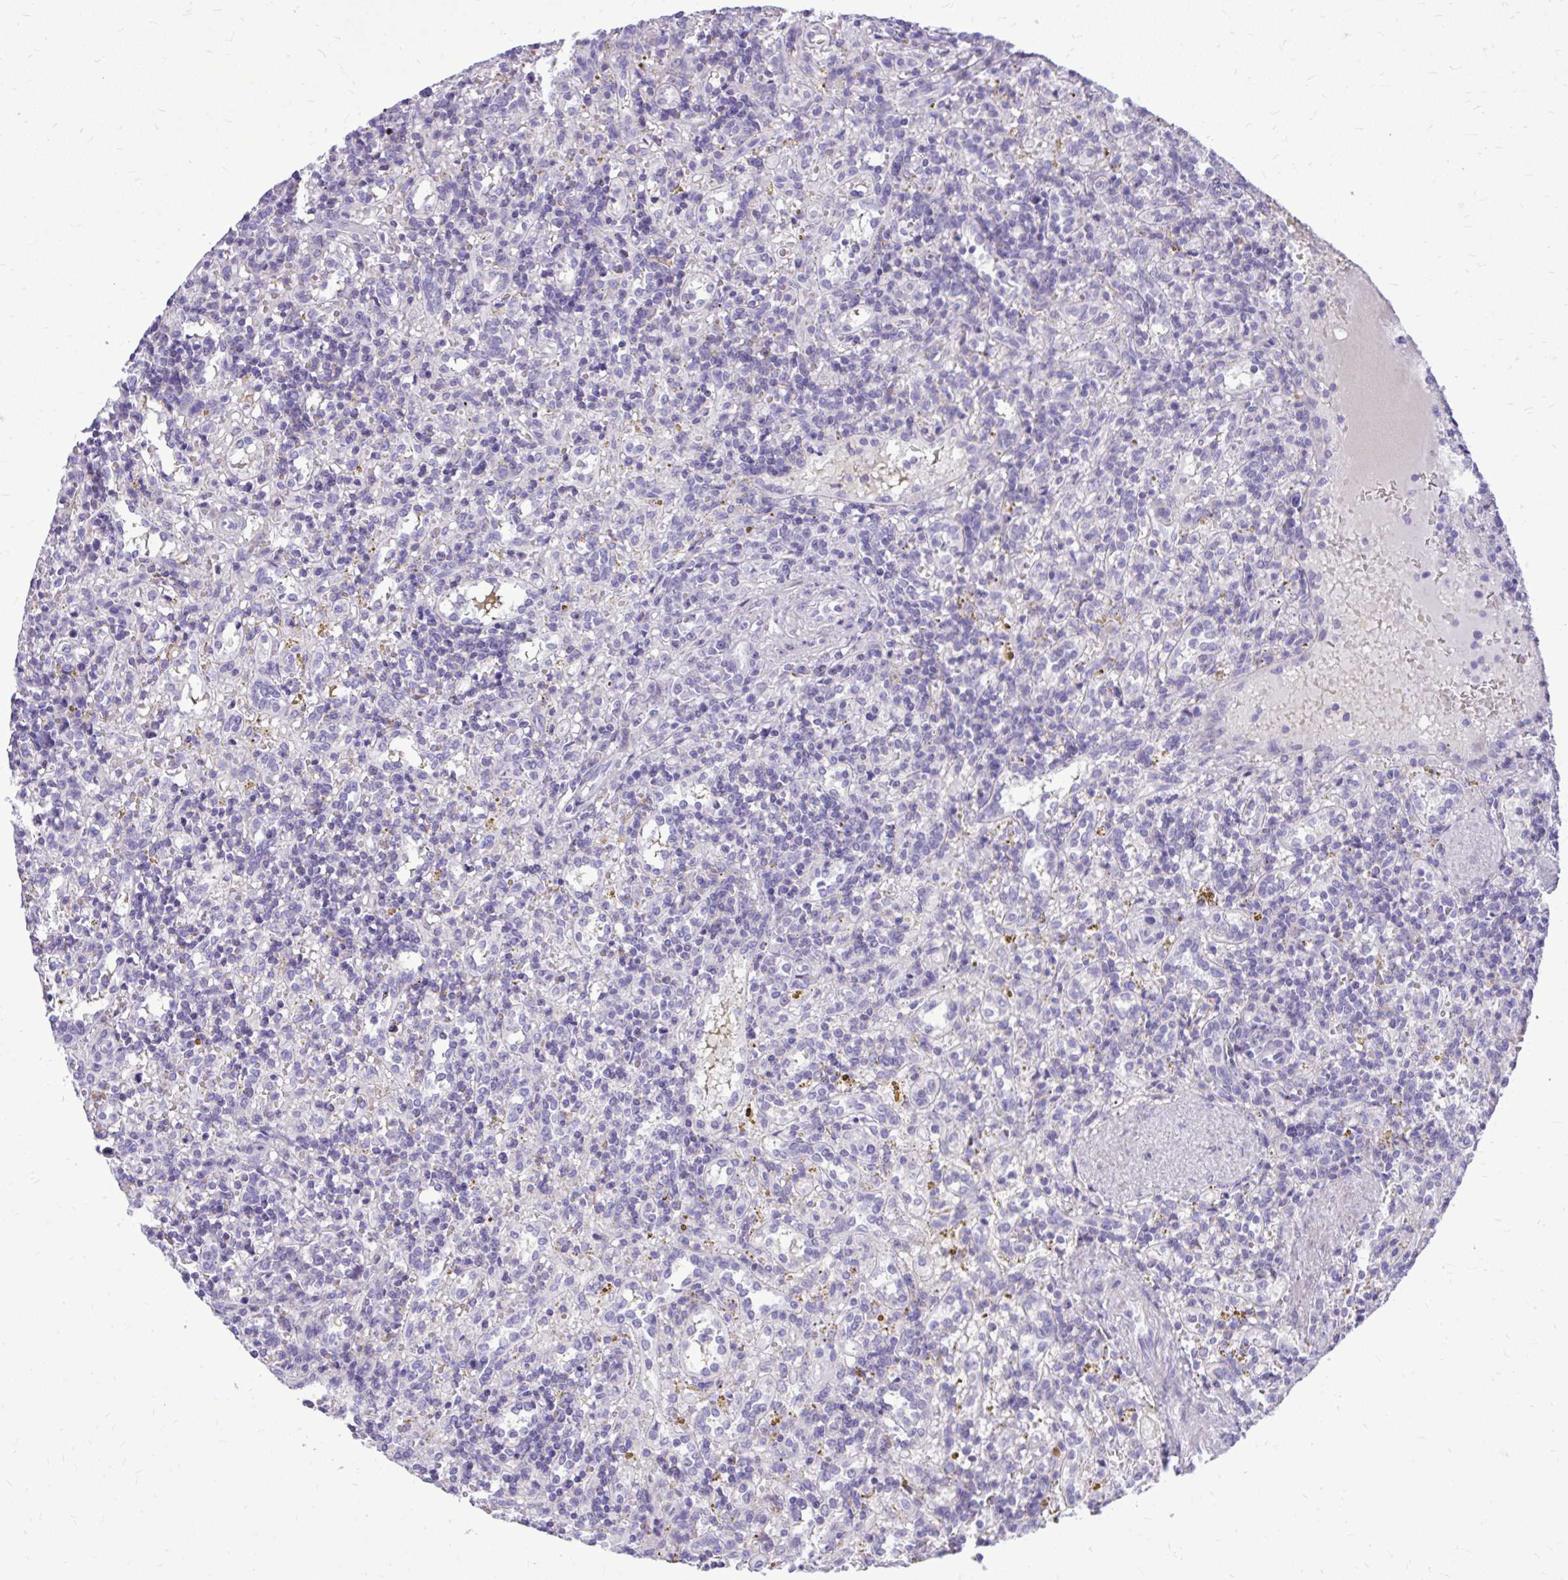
{"staining": {"intensity": "negative", "quantity": "none", "location": "none"}, "tissue": "lymphoma", "cell_type": "Tumor cells", "image_type": "cancer", "snomed": [{"axis": "morphology", "description": "Malignant lymphoma, non-Hodgkin's type, Low grade"}, {"axis": "topography", "description": "Spleen"}], "caption": "Low-grade malignant lymphoma, non-Hodgkin's type was stained to show a protein in brown. There is no significant staining in tumor cells.", "gene": "BCL6B", "patient": {"sex": "male", "age": 67}}